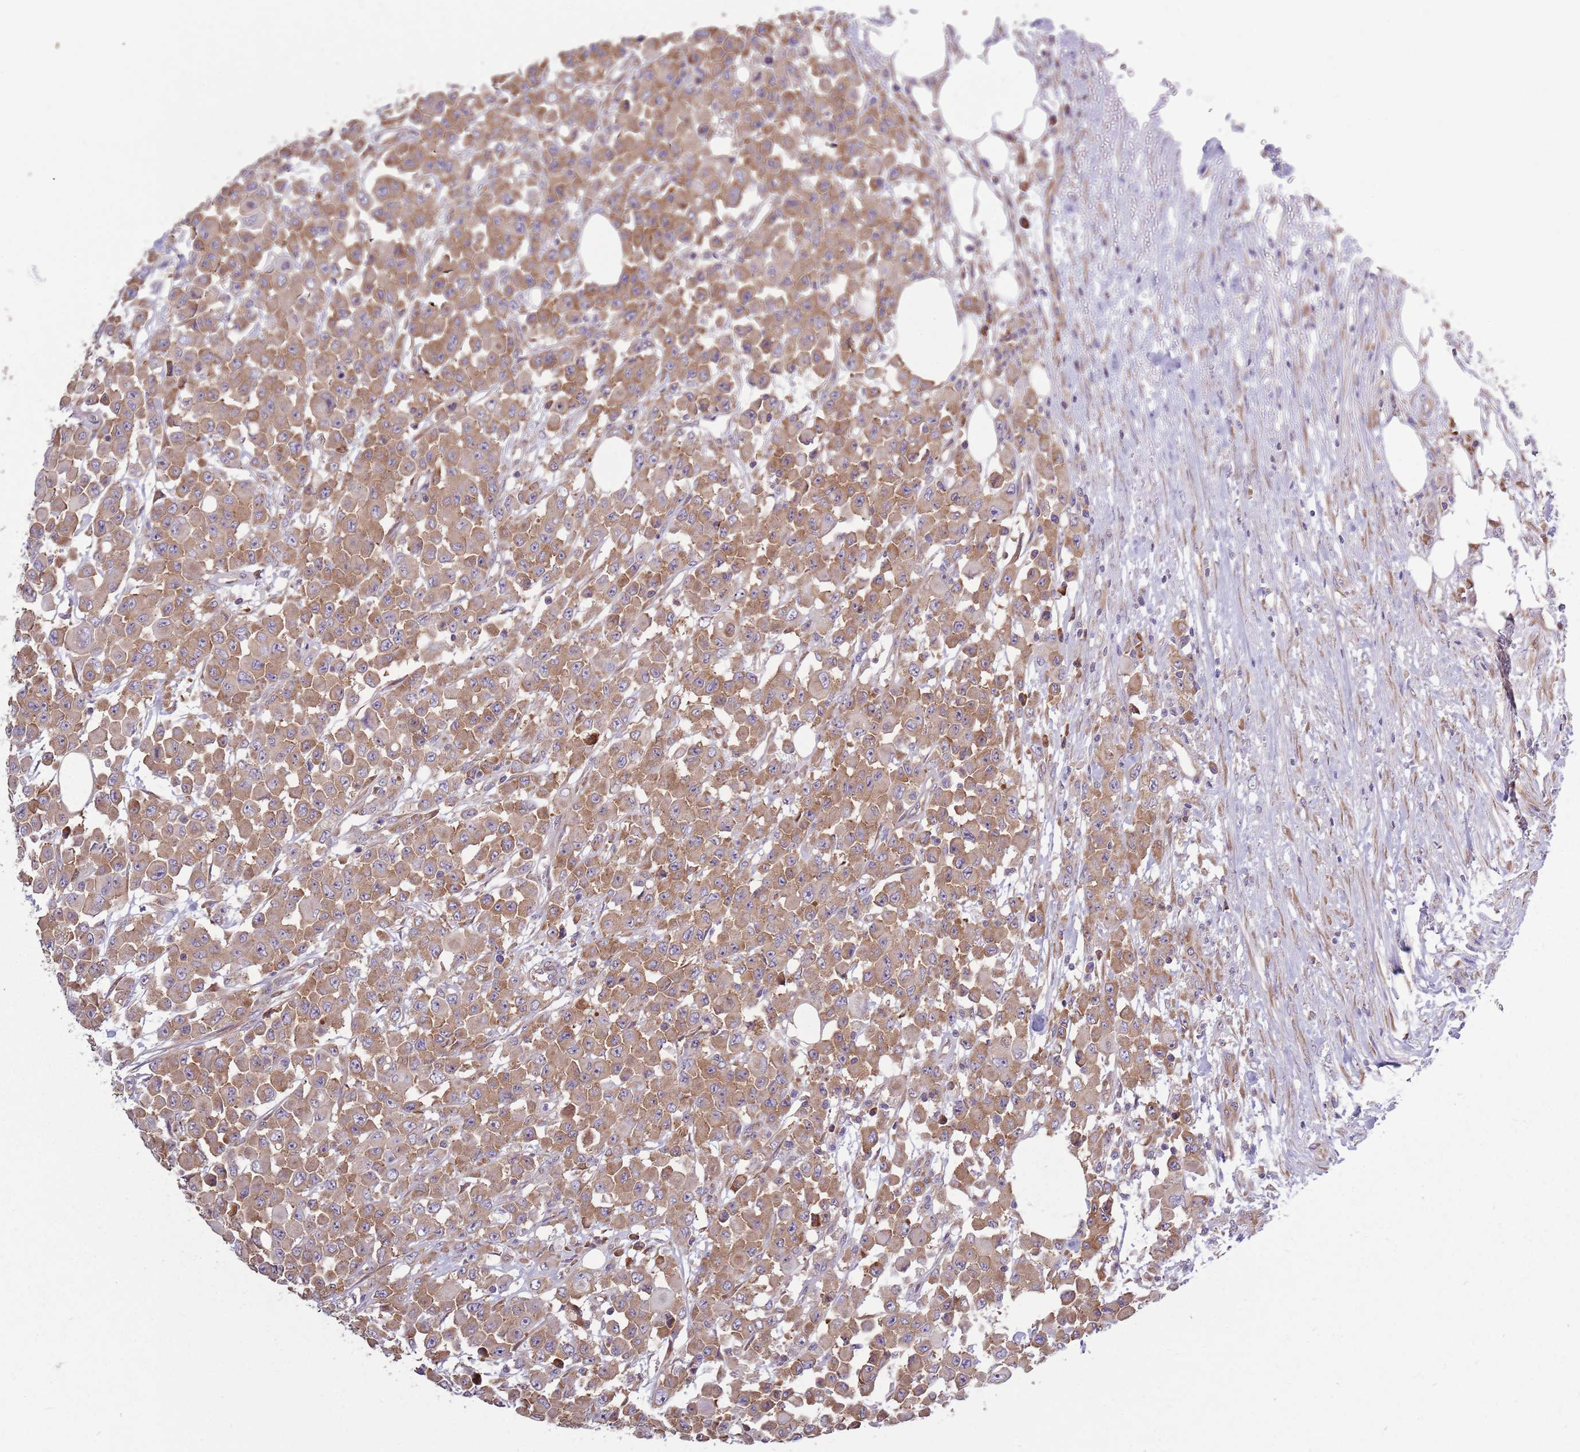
{"staining": {"intensity": "moderate", "quantity": ">75%", "location": "cytoplasmic/membranous"}, "tissue": "colorectal cancer", "cell_type": "Tumor cells", "image_type": "cancer", "snomed": [{"axis": "morphology", "description": "Adenocarcinoma, NOS"}, {"axis": "topography", "description": "Colon"}], "caption": "Moderate cytoplasmic/membranous positivity is appreciated in approximately >75% of tumor cells in colorectal cancer.", "gene": "RPL17-C18orf32", "patient": {"sex": "male", "age": 51}}